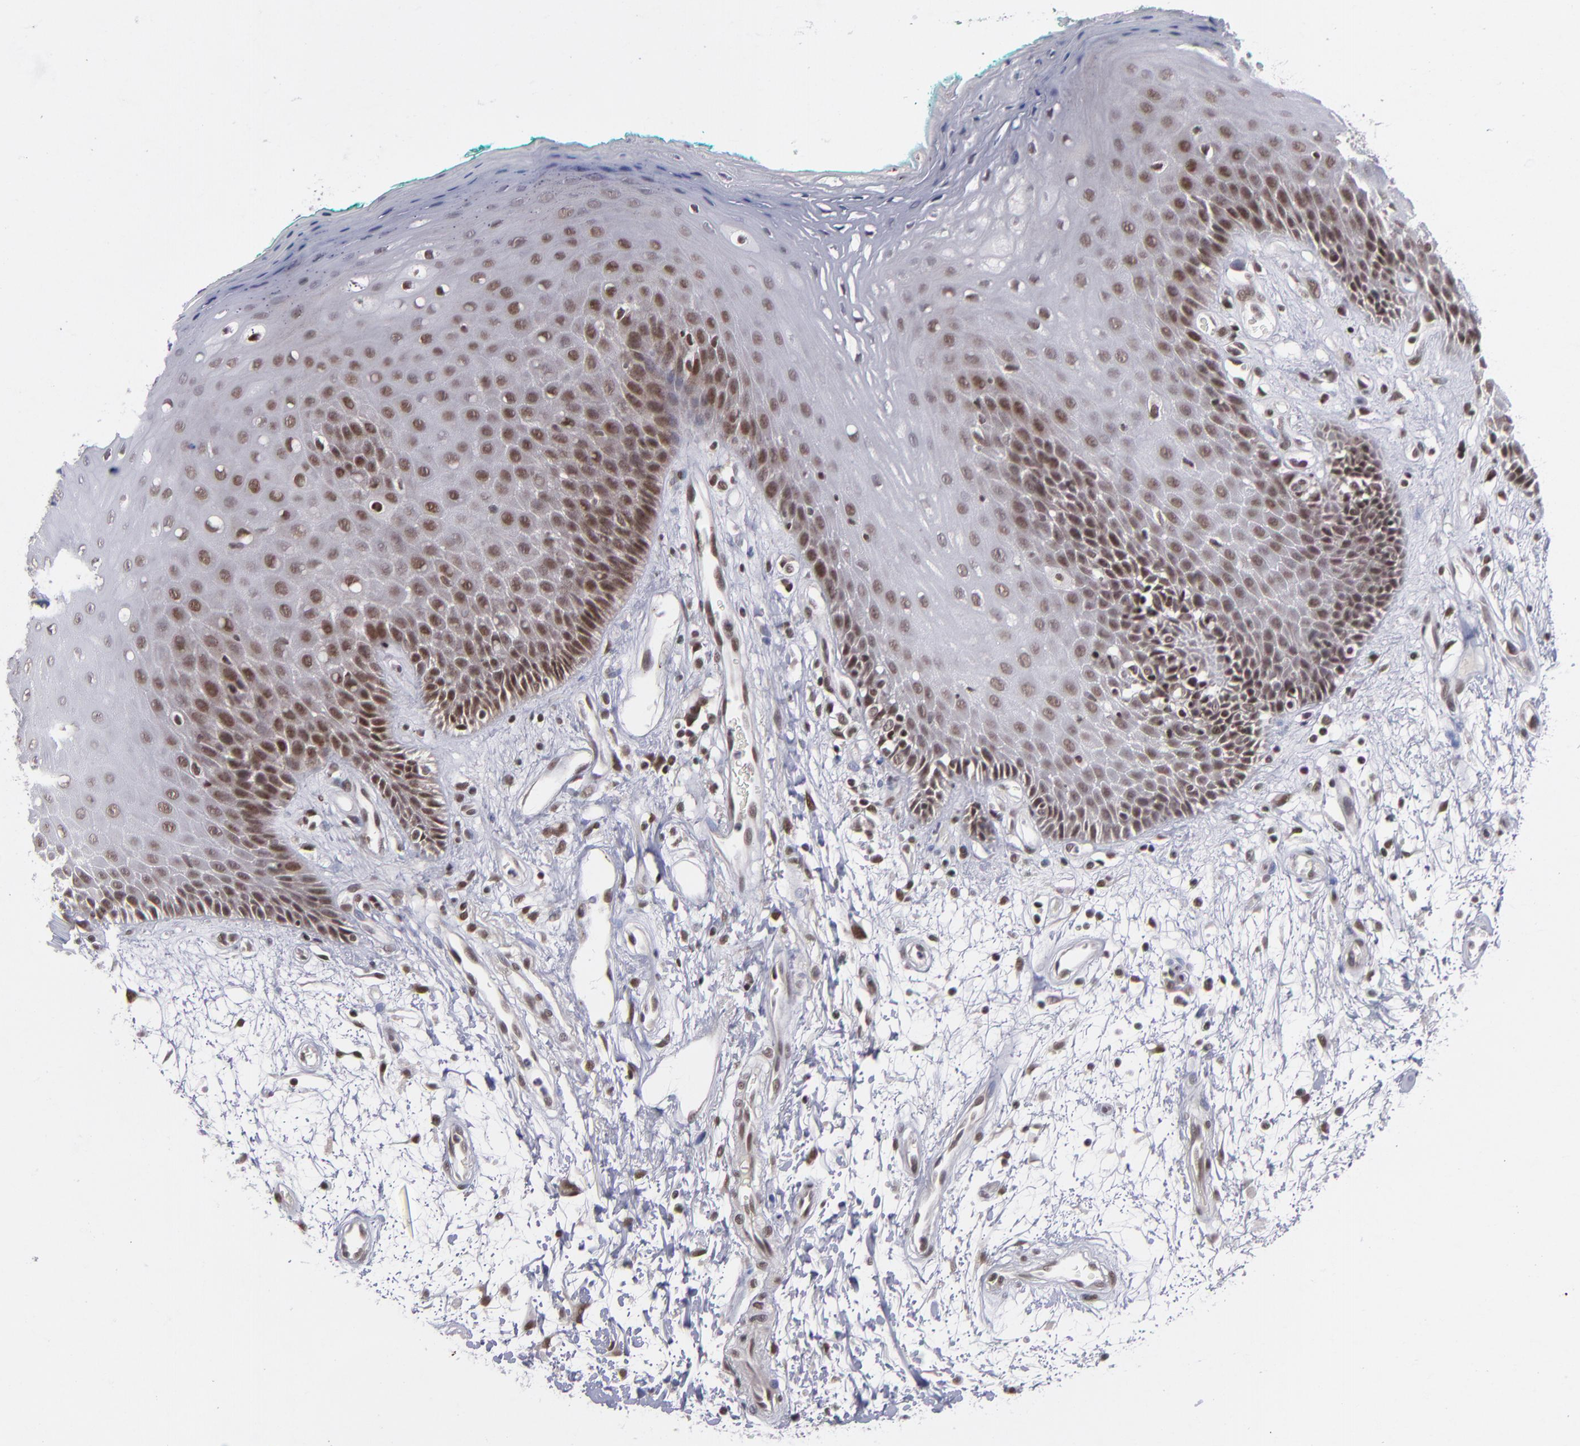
{"staining": {"intensity": "moderate", "quantity": ">75%", "location": "nuclear"}, "tissue": "oral mucosa", "cell_type": "Squamous epithelial cells", "image_type": "normal", "snomed": [{"axis": "morphology", "description": "Normal tissue, NOS"}, {"axis": "morphology", "description": "Squamous cell carcinoma, NOS"}, {"axis": "topography", "description": "Skeletal muscle"}, {"axis": "topography", "description": "Oral tissue"}, {"axis": "topography", "description": "Head-Neck"}], "caption": "Immunohistochemical staining of normal oral mucosa exhibits >75% levels of moderate nuclear protein expression in approximately >75% of squamous epithelial cells.", "gene": "MLLT3", "patient": {"sex": "female", "age": 84}}